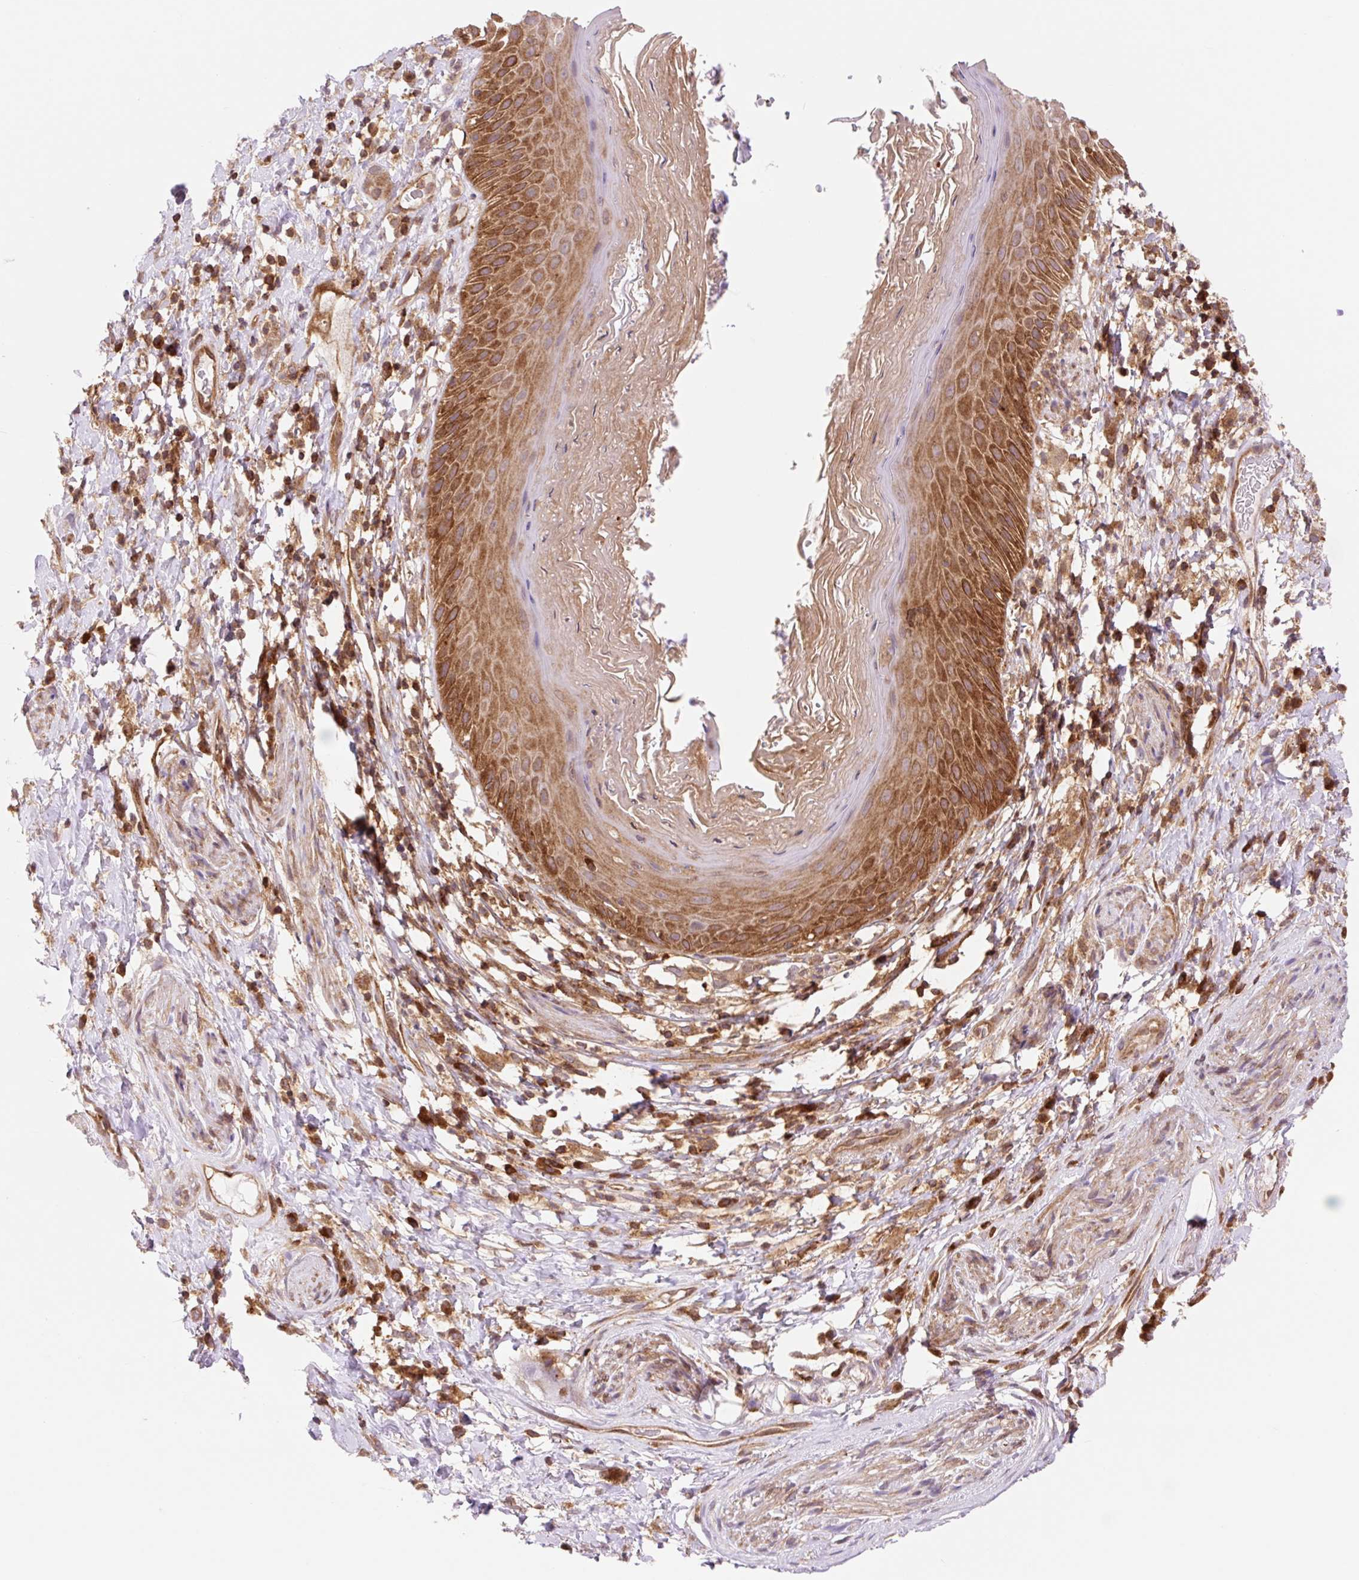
{"staining": {"intensity": "strong", "quantity": "25%-75%", "location": "cytoplasmic/membranous"}, "tissue": "skin", "cell_type": "Epidermal cells", "image_type": "normal", "snomed": [{"axis": "morphology", "description": "Normal tissue, NOS"}, {"axis": "topography", "description": "Anal"}], "caption": "The photomicrograph demonstrates staining of benign skin, revealing strong cytoplasmic/membranous protein staining (brown color) within epidermal cells. The protein is stained brown, and the nuclei are stained in blue (DAB IHC with brightfield microscopy, high magnification).", "gene": "VPS4A", "patient": {"sex": "male", "age": 78}}